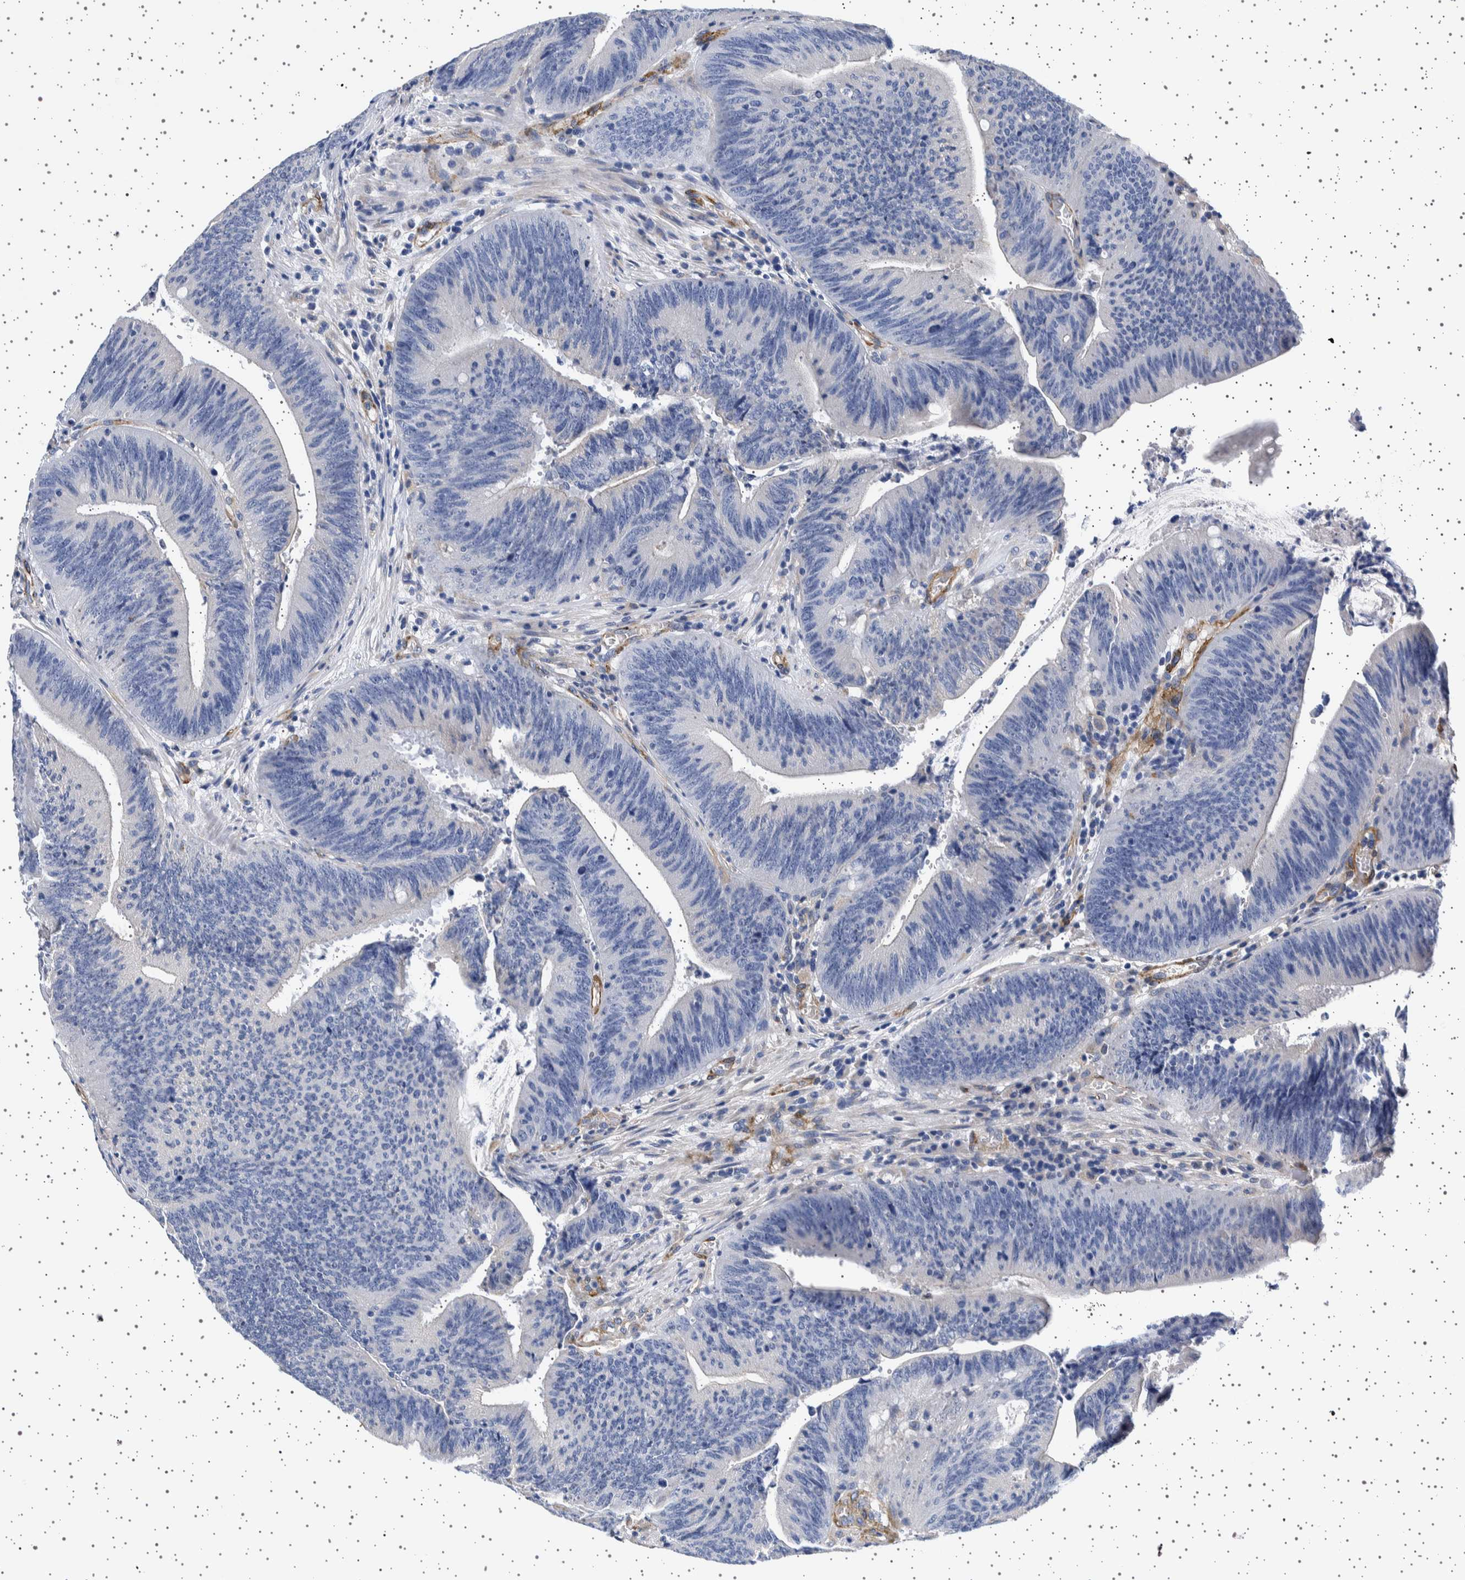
{"staining": {"intensity": "negative", "quantity": "none", "location": "none"}, "tissue": "colorectal cancer", "cell_type": "Tumor cells", "image_type": "cancer", "snomed": [{"axis": "morphology", "description": "Normal tissue, NOS"}, {"axis": "morphology", "description": "Adenocarcinoma, NOS"}, {"axis": "topography", "description": "Rectum"}], "caption": "DAB immunohistochemical staining of adenocarcinoma (colorectal) exhibits no significant staining in tumor cells. The staining was performed using DAB (3,3'-diaminobenzidine) to visualize the protein expression in brown, while the nuclei were stained in blue with hematoxylin (Magnification: 20x).", "gene": "SEPTIN4", "patient": {"sex": "female", "age": 66}}